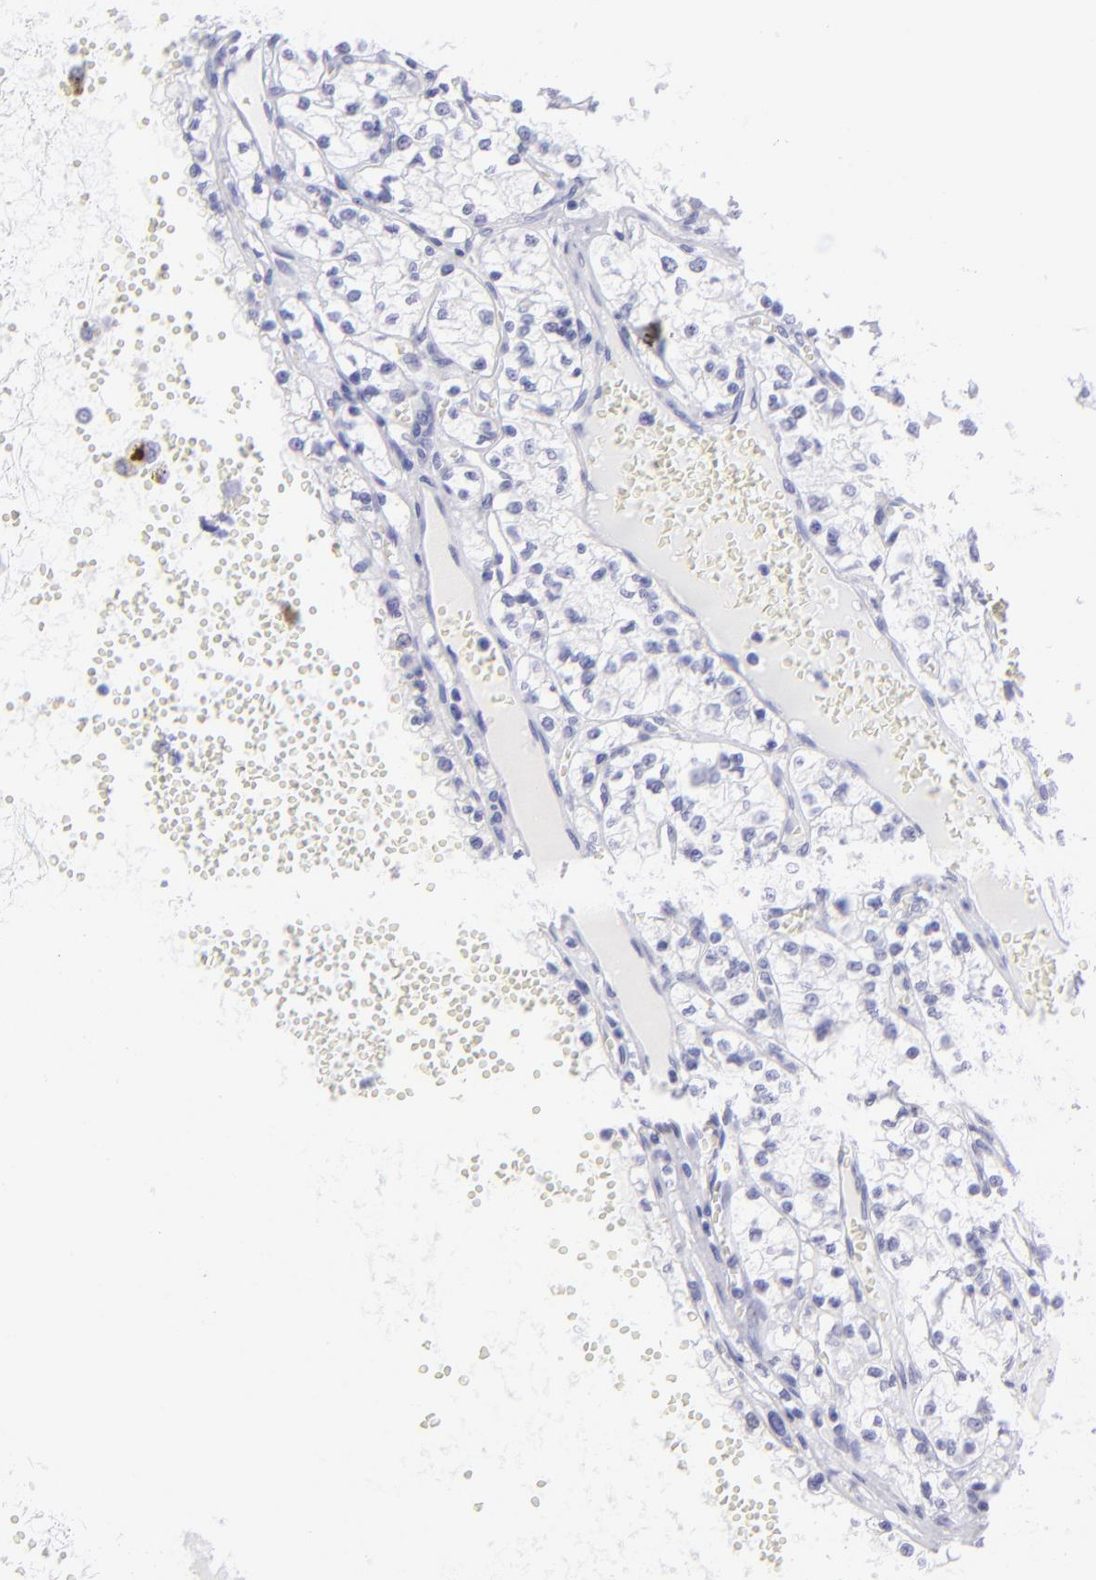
{"staining": {"intensity": "negative", "quantity": "none", "location": "none"}, "tissue": "renal cancer", "cell_type": "Tumor cells", "image_type": "cancer", "snomed": [{"axis": "morphology", "description": "Adenocarcinoma, NOS"}, {"axis": "topography", "description": "Kidney"}], "caption": "Human renal cancer stained for a protein using IHC reveals no staining in tumor cells.", "gene": "SLC1A3", "patient": {"sex": "male", "age": 61}}